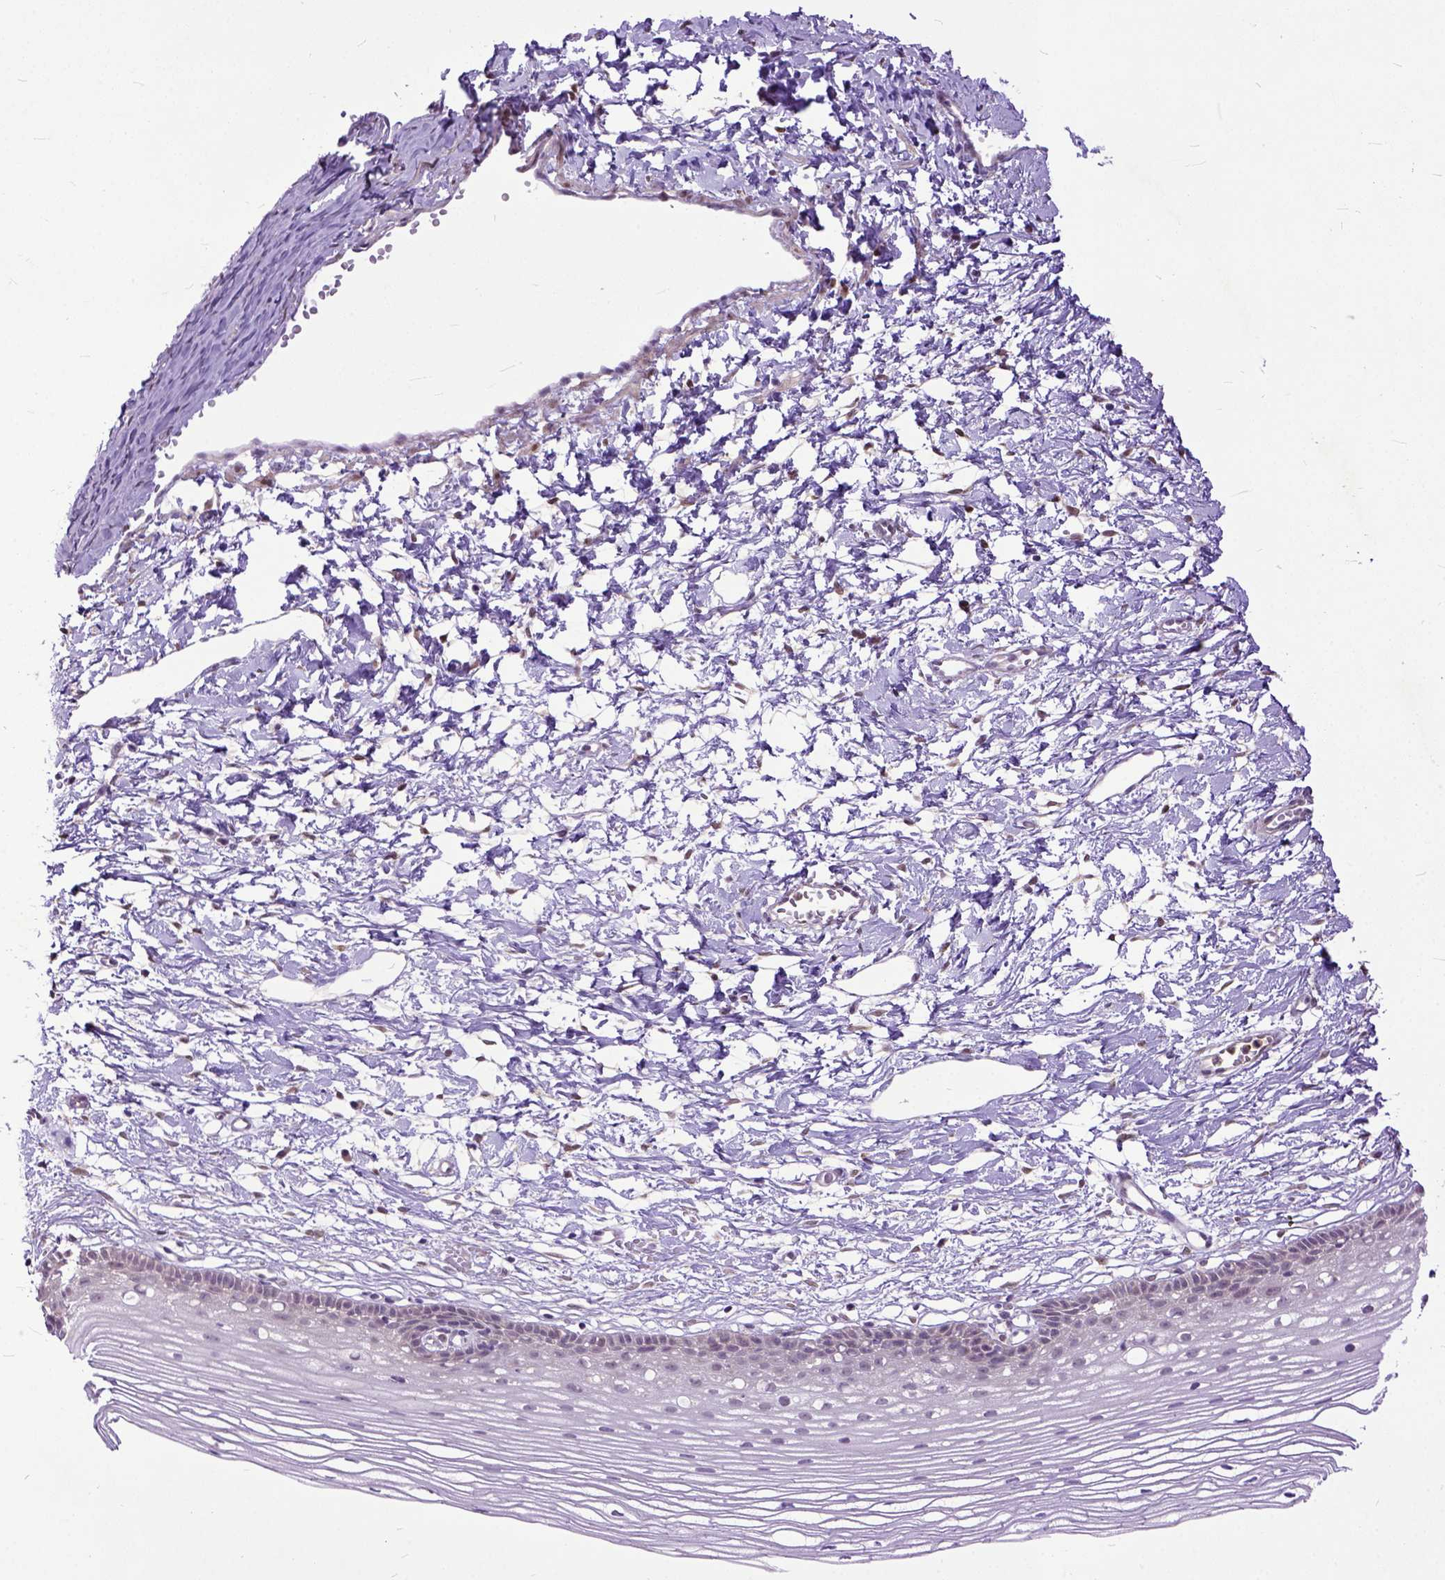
{"staining": {"intensity": "negative", "quantity": "none", "location": "none"}, "tissue": "cervix", "cell_type": "Glandular cells", "image_type": "normal", "snomed": [{"axis": "morphology", "description": "Normal tissue, NOS"}, {"axis": "topography", "description": "Cervix"}], "caption": "Histopathology image shows no significant protein expression in glandular cells of unremarkable cervix.", "gene": "TCEAL7", "patient": {"sex": "female", "age": 40}}